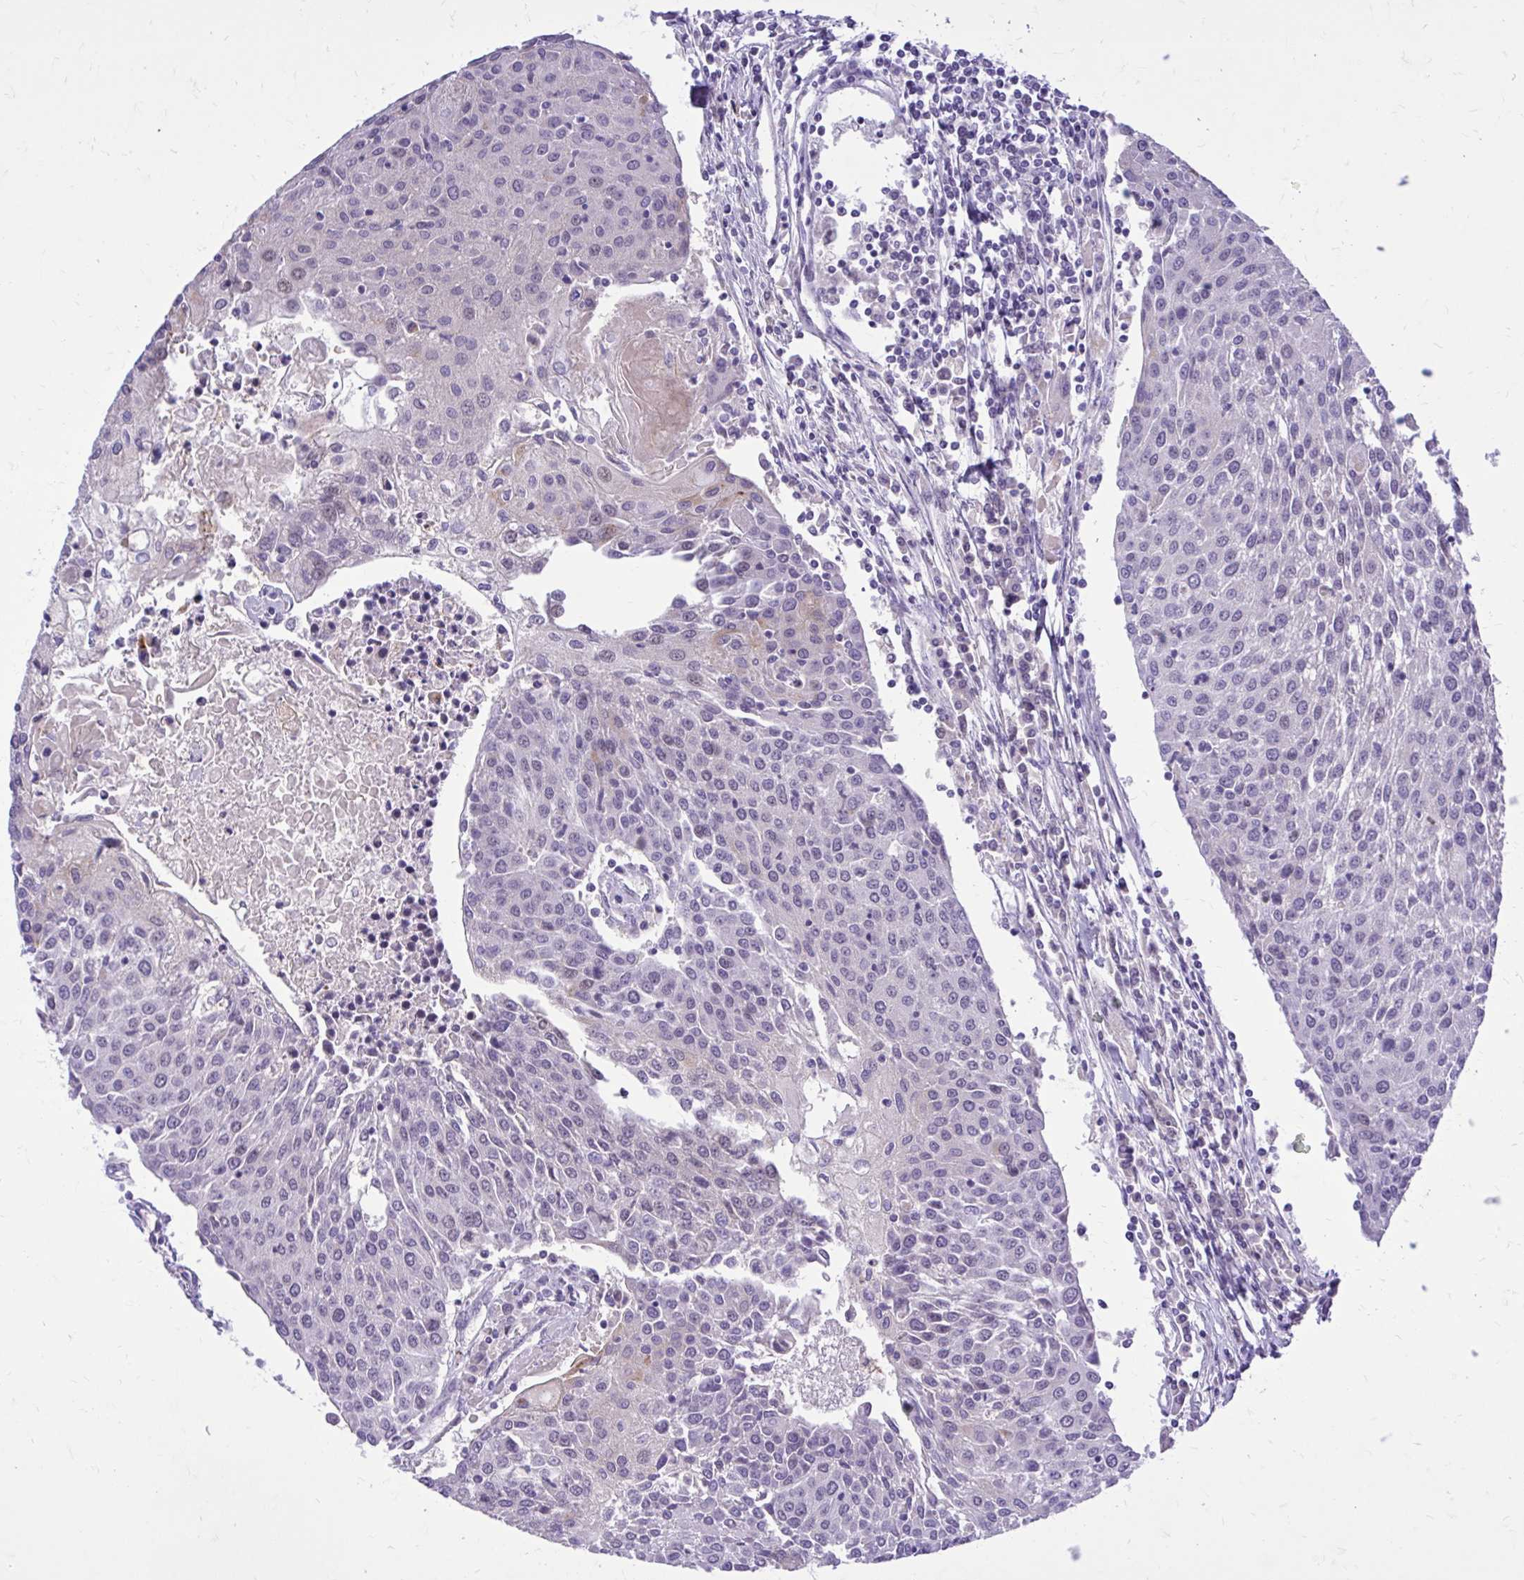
{"staining": {"intensity": "weak", "quantity": "<25%", "location": "nuclear"}, "tissue": "urothelial cancer", "cell_type": "Tumor cells", "image_type": "cancer", "snomed": [{"axis": "morphology", "description": "Urothelial carcinoma, High grade"}, {"axis": "topography", "description": "Urinary bladder"}], "caption": "The photomicrograph shows no staining of tumor cells in urothelial cancer.", "gene": "ZBTB25", "patient": {"sex": "female", "age": 85}}